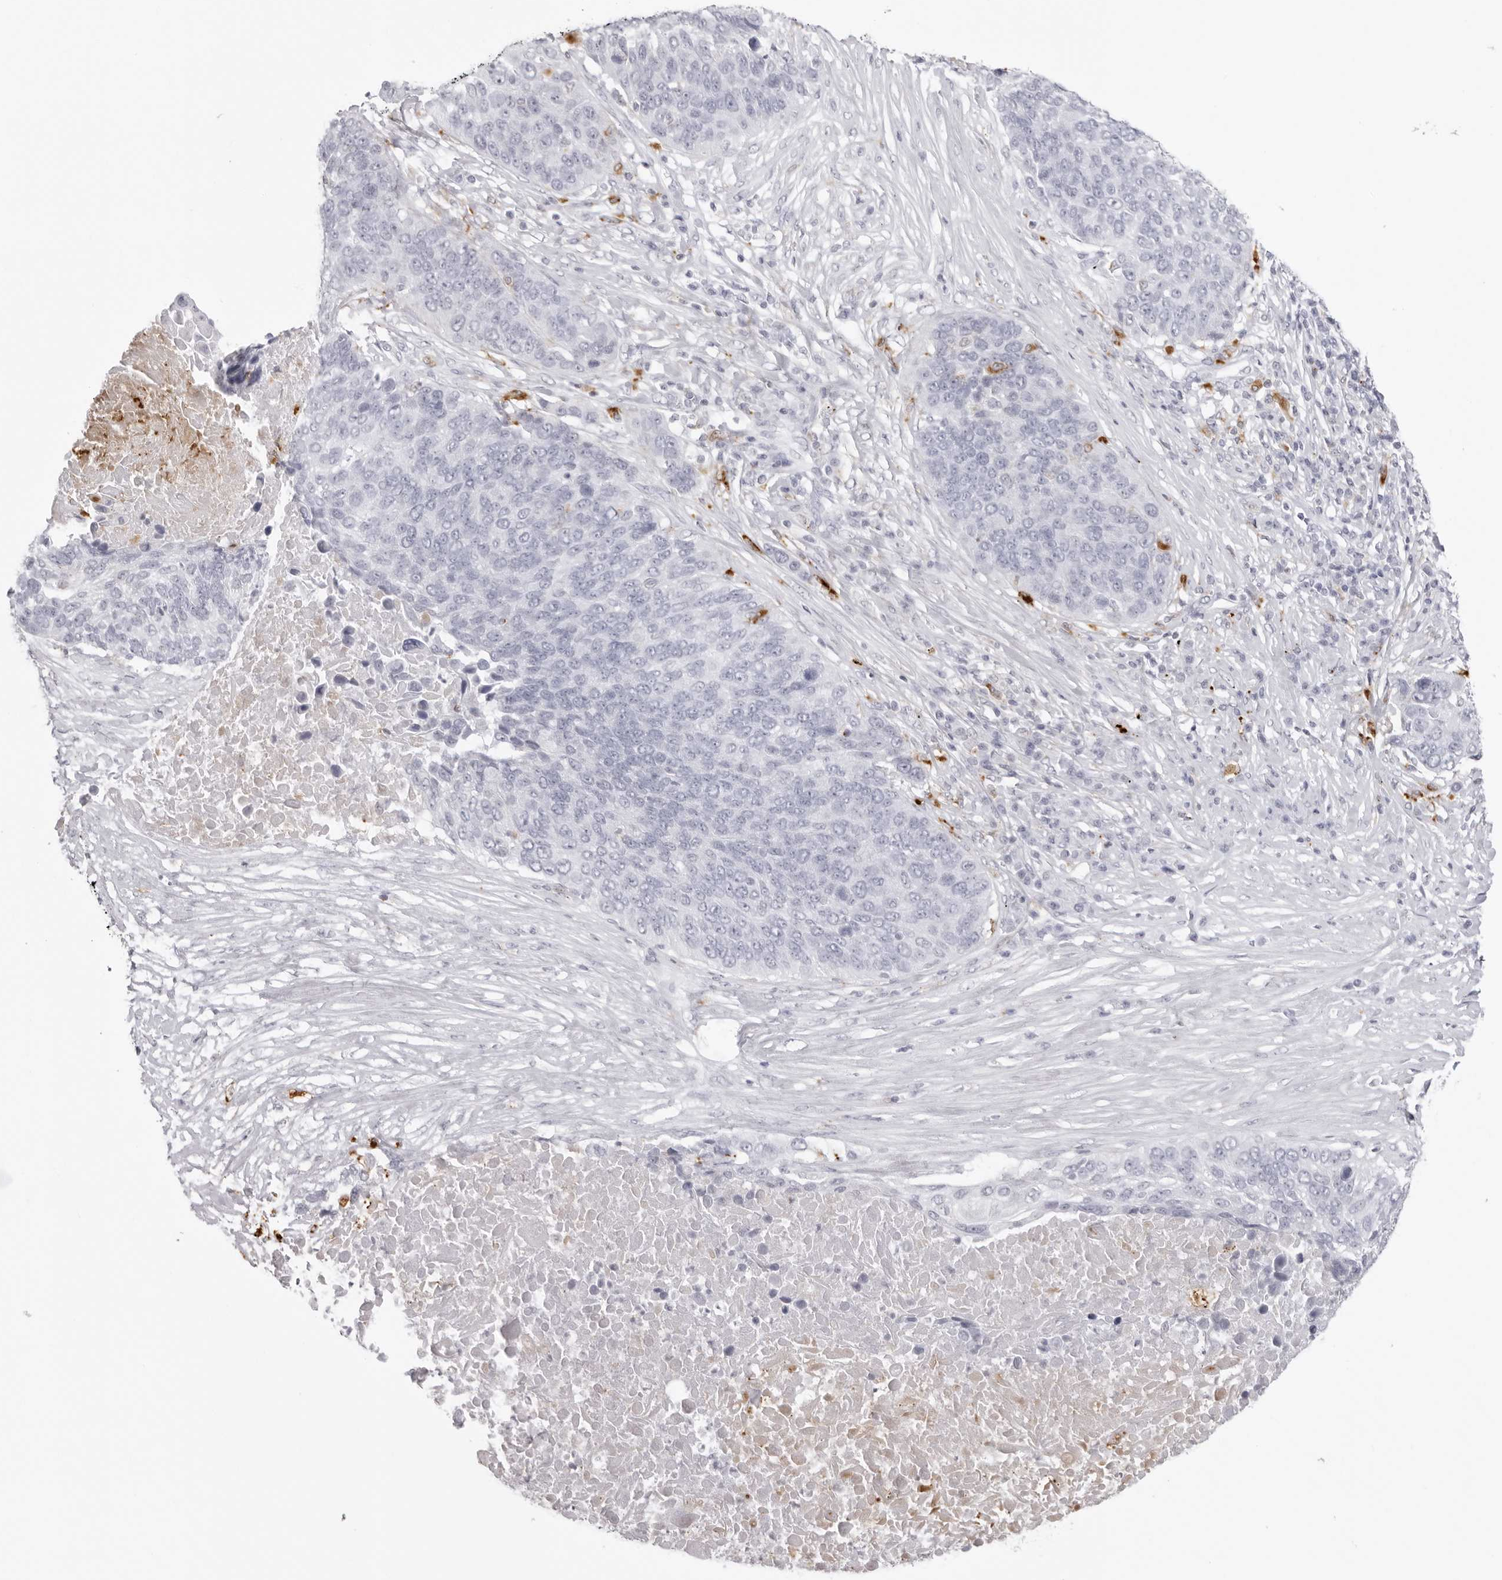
{"staining": {"intensity": "negative", "quantity": "none", "location": "none"}, "tissue": "lung cancer", "cell_type": "Tumor cells", "image_type": "cancer", "snomed": [{"axis": "morphology", "description": "Squamous cell carcinoma, NOS"}, {"axis": "topography", "description": "Lung"}], "caption": "The image demonstrates no significant expression in tumor cells of lung squamous cell carcinoma.", "gene": "IL25", "patient": {"sex": "male", "age": 66}}